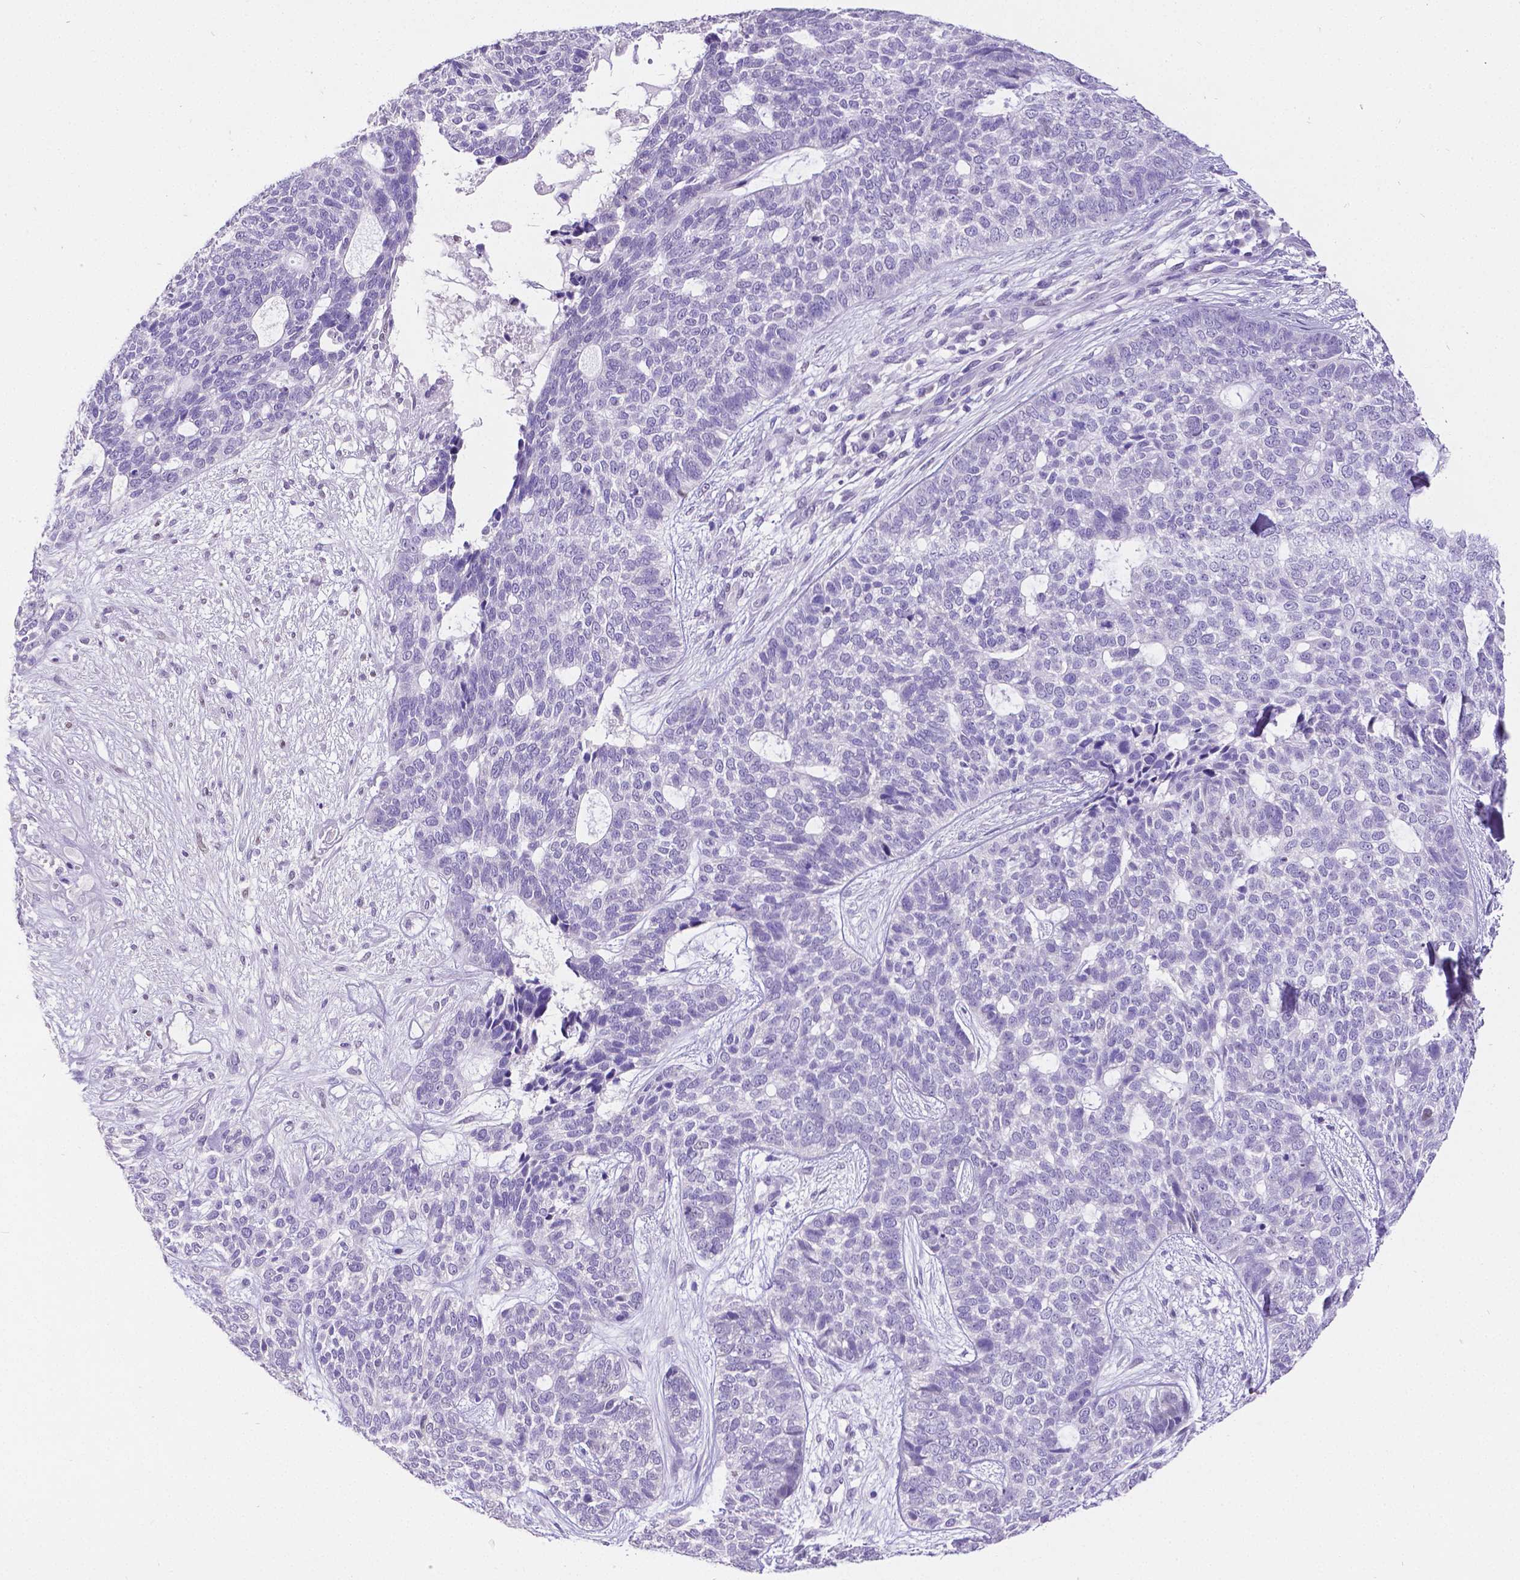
{"staining": {"intensity": "negative", "quantity": "none", "location": "none"}, "tissue": "skin cancer", "cell_type": "Tumor cells", "image_type": "cancer", "snomed": [{"axis": "morphology", "description": "Basal cell carcinoma"}, {"axis": "topography", "description": "Skin"}], "caption": "The photomicrograph demonstrates no staining of tumor cells in skin basal cell carcinoma. (DAB (3,3'-diaminobenzidine) immunohistochemistry (IHC) with hematoxylin counter stain).", "gene": "SATB2", "patient": {"sex": "female", "age": 69}}